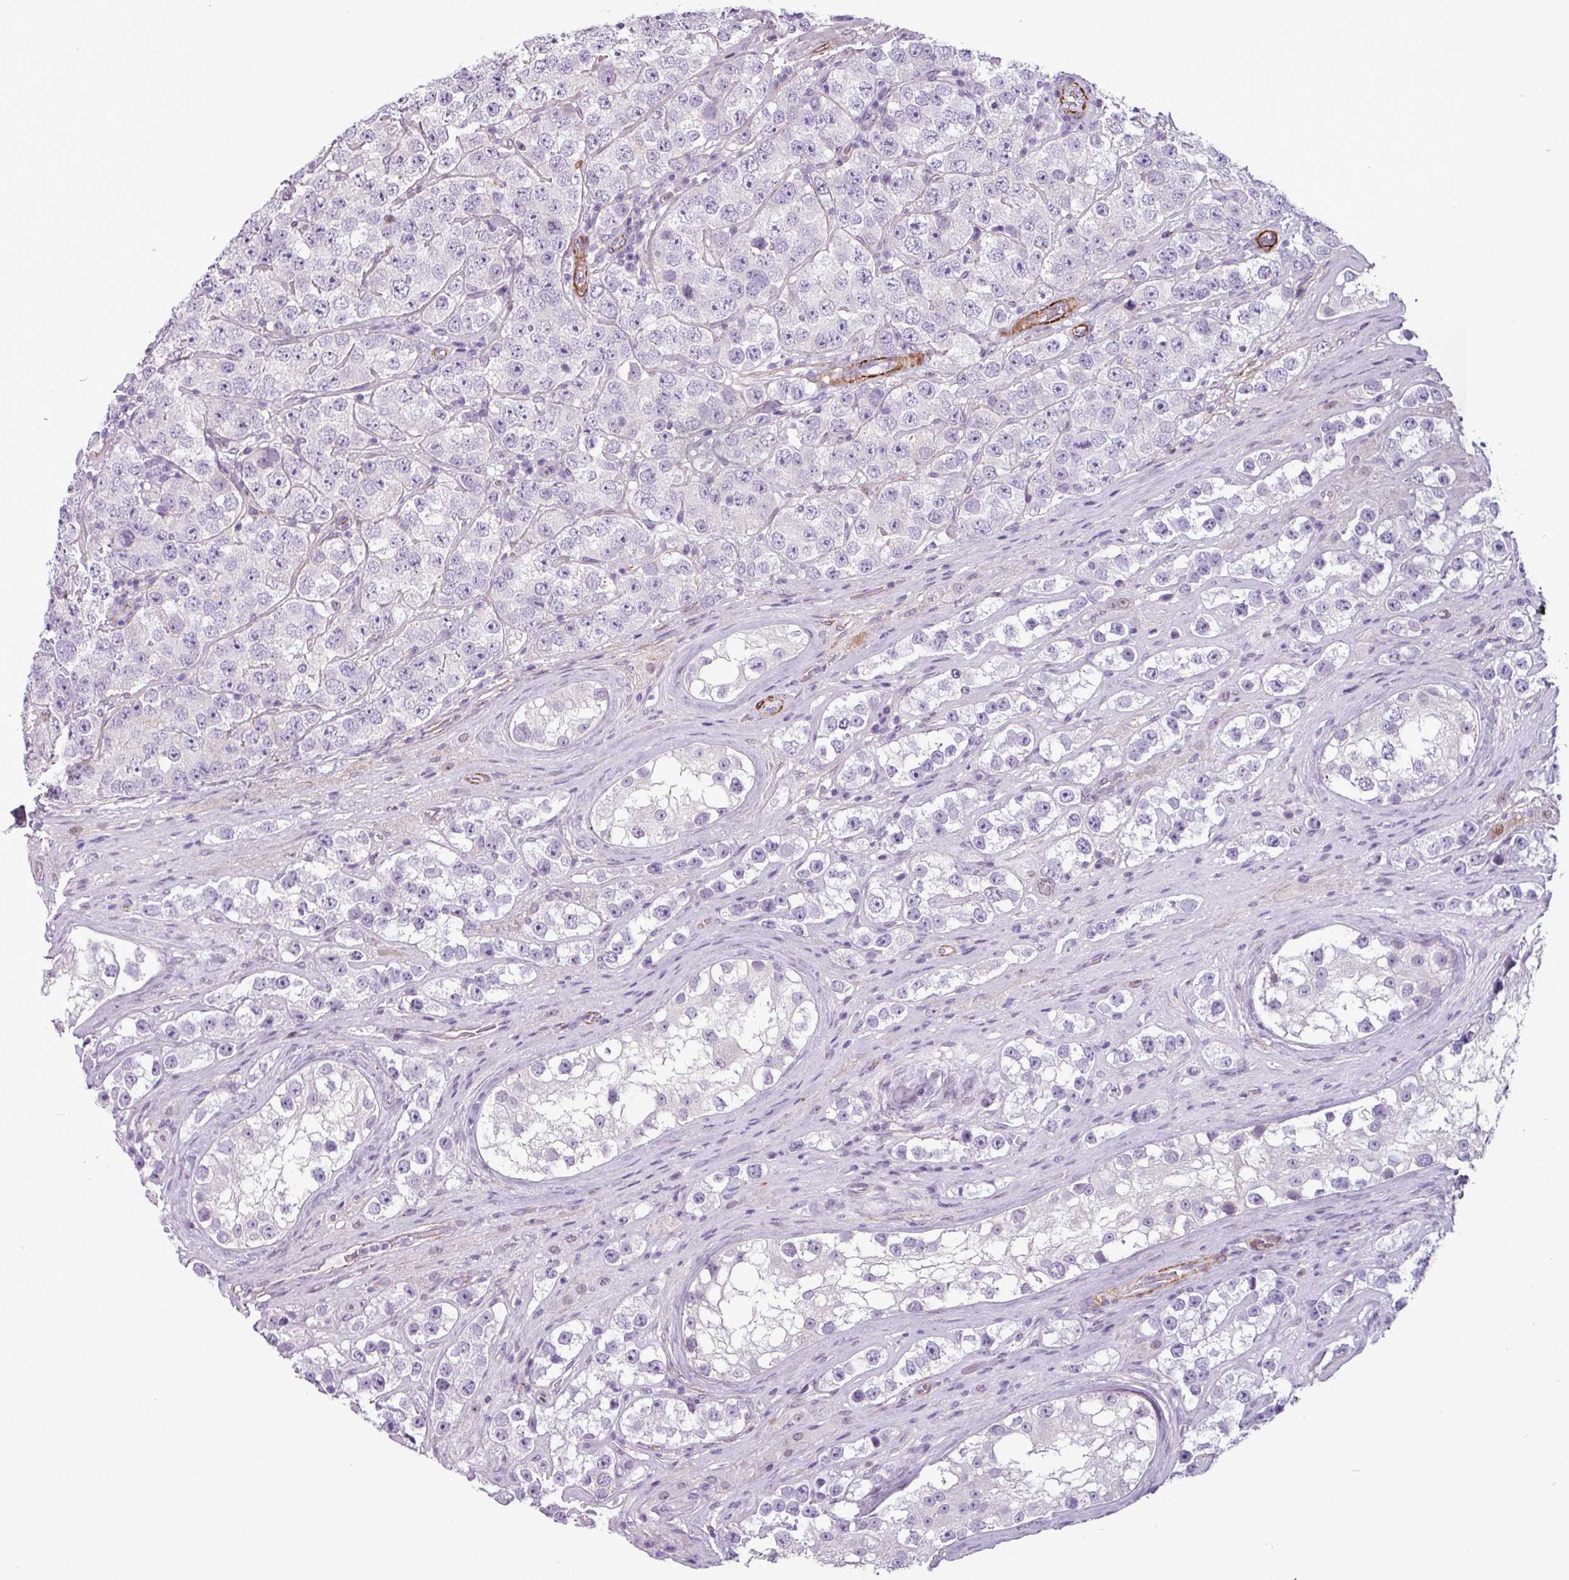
{"staining": {"intensity": "negative", "quantity": "none", "location": "none"}, "tissue": "testis cancer", "cell_type": "Tumor cells", "image_type": "cancer", "snomed": [{"axis": "morphology", "description": "Seminoma, NOS"}, {"axis": "topography", "description": "Testis"}], "caption": "The image reveals no significant positivity in tumor cells of testis seminoma.", "gene": "ATP10A", "patient": {"sex": "male", "age": 28}}